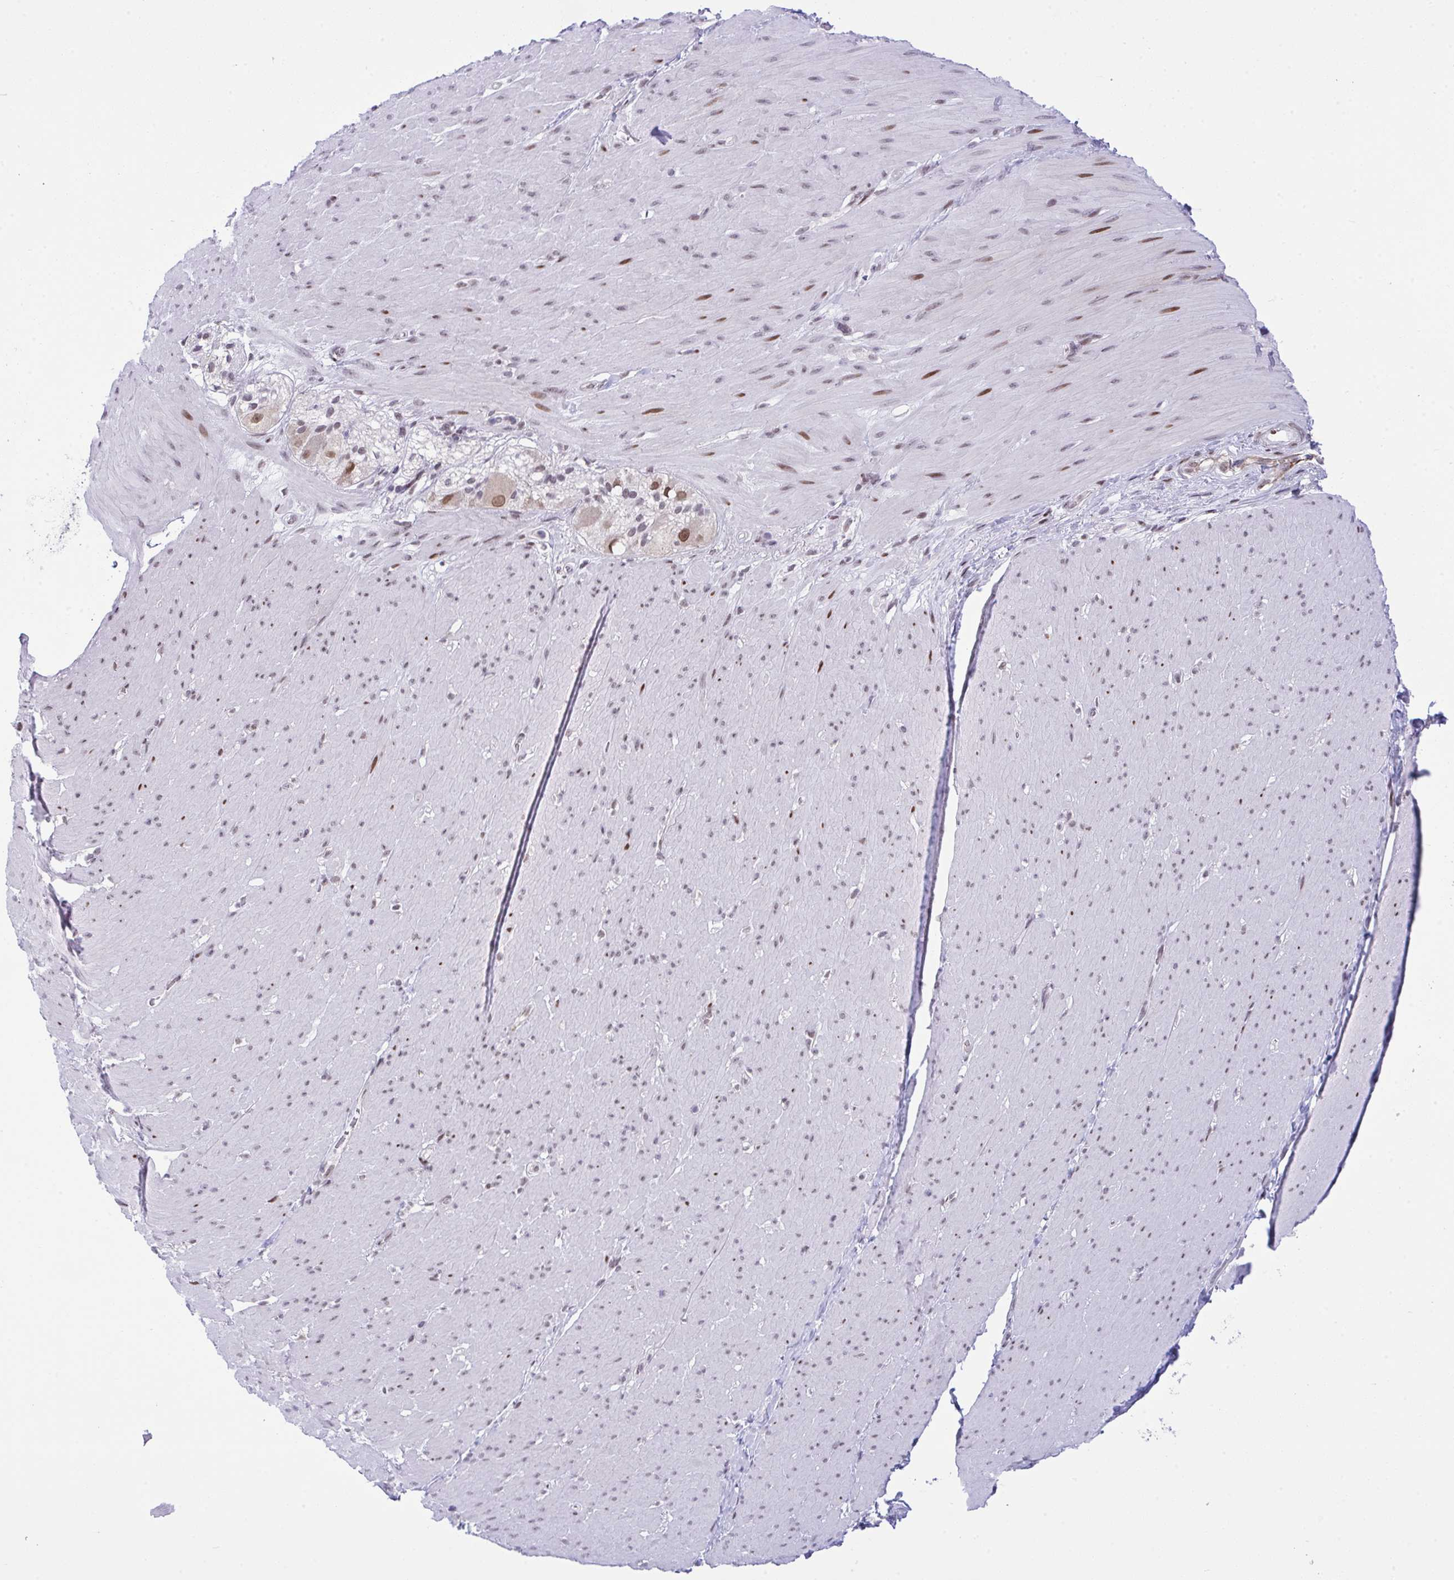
{"staining": {"intensity": "moderate", "quantity": "25%-75%", "location": "nuclear"}, "tissue": "smooth muscle", "cell_type": "Smooth muscle cells", "image_type": "normal", "snomed": [{"axis": "morphology", "description": "Normal tissue, NOS"}, {"axis": "topography", "description": "Smooth muscle"}, {"axis": "topography", "description": "Rectum"}], "caption": "A medium amount of moderate nuclear expression is identified in approximately 25%-75% of smooth muscle cells in normal smooth muscle. The protein of interest is shown in brown color, while the nuclei are stained blue.", "gene": "ZFHX3", "patient": {"sex": "male", "age": 53}}